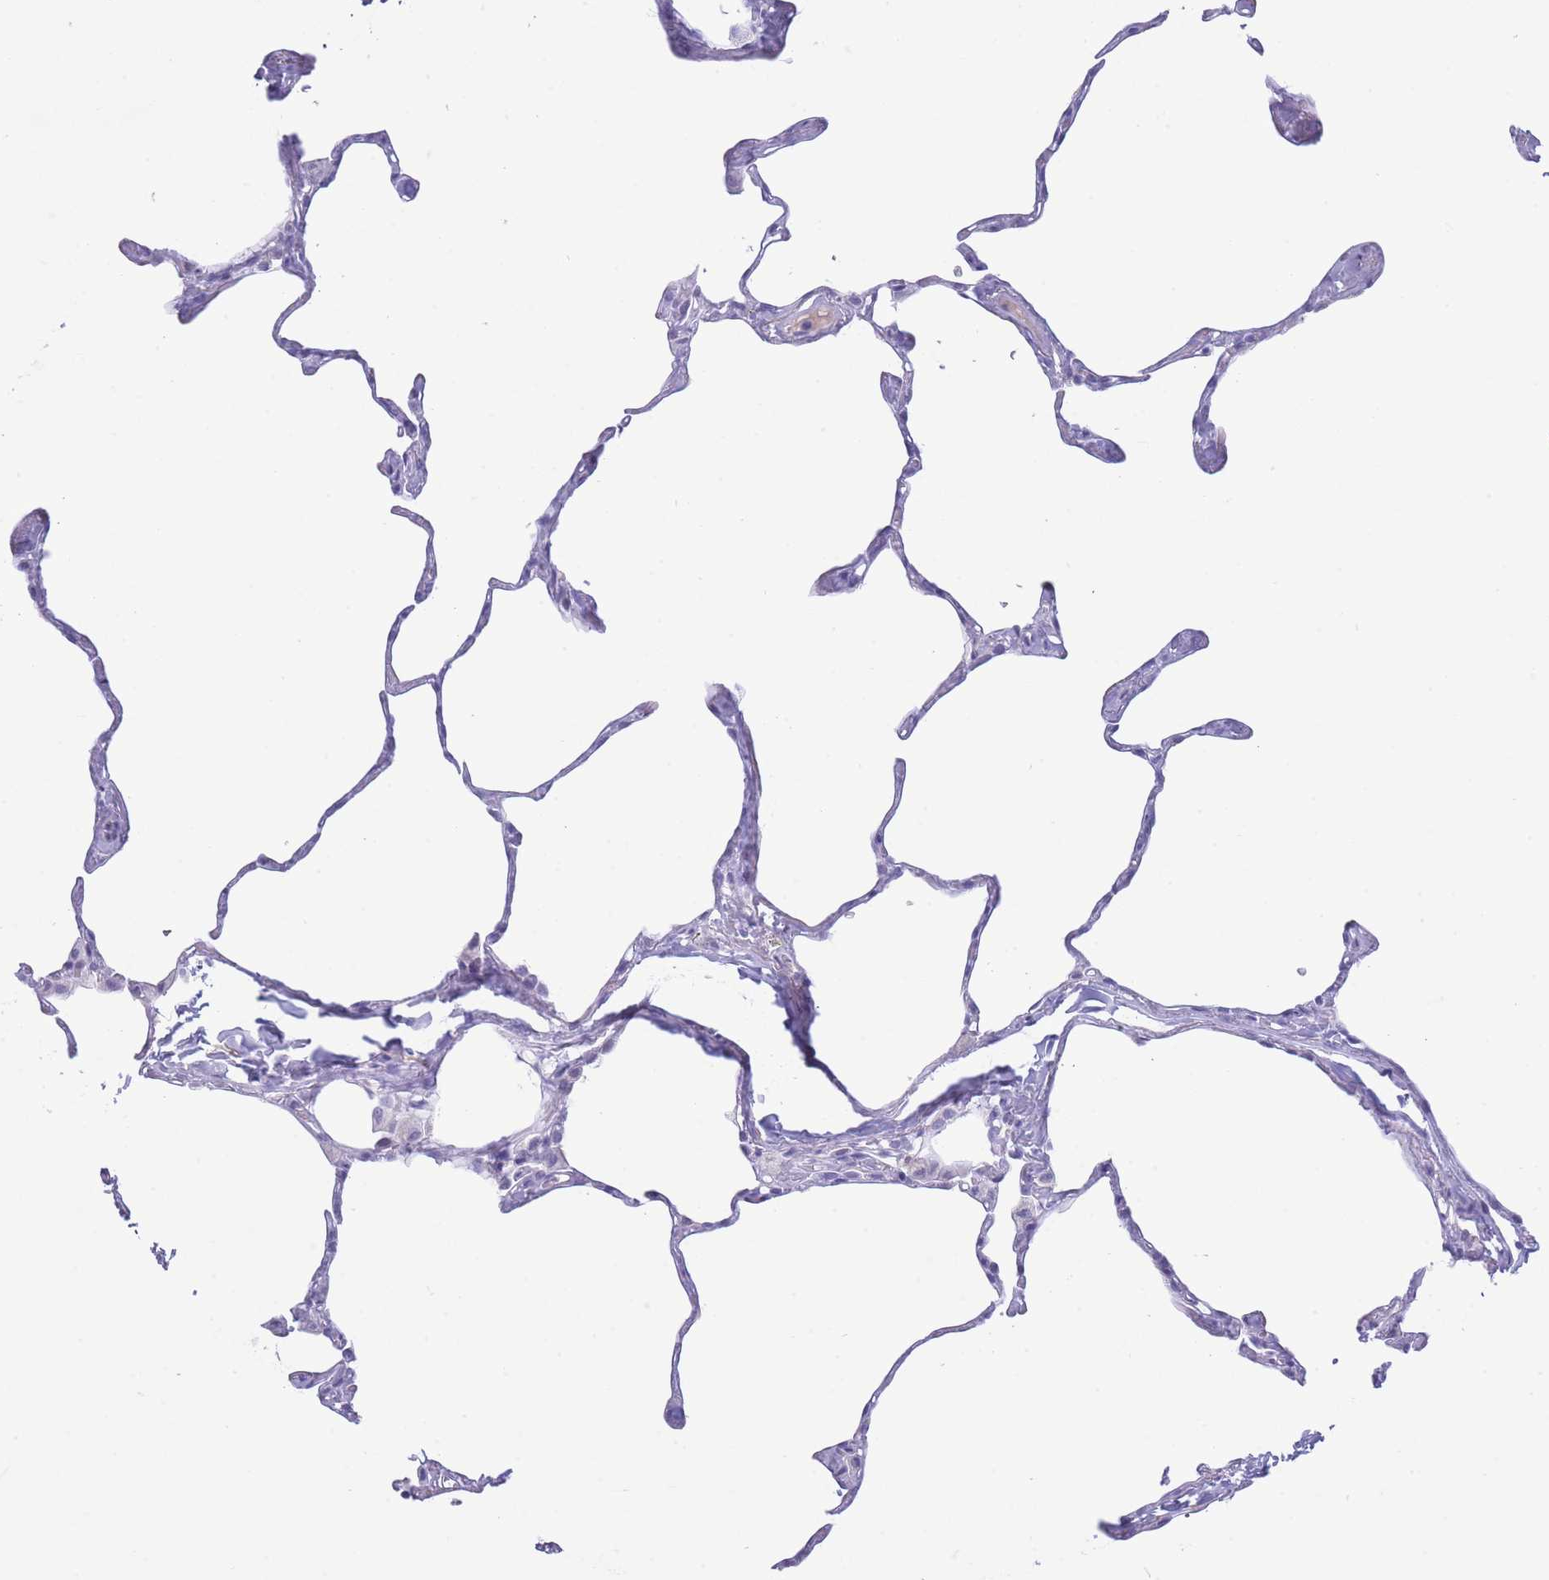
{"staining": {"intensity": "negative", "quantity": "none", "location": "none"}, "tissue": "lung", "cell_type": "Alveolar cells", "image_type": "normal", "snomed": [{"axis": "morphology", "description": "Normal tissue, NOS"}, {"axis": "topography", "description": "Lung"}], "caption": "This is an immunohistochemistry (IHC) histopathology image of normal lung. There is no positivity in alveolar cells.", "gene": "ASAP3", "patient": {"sex": "male", "age": 65}}